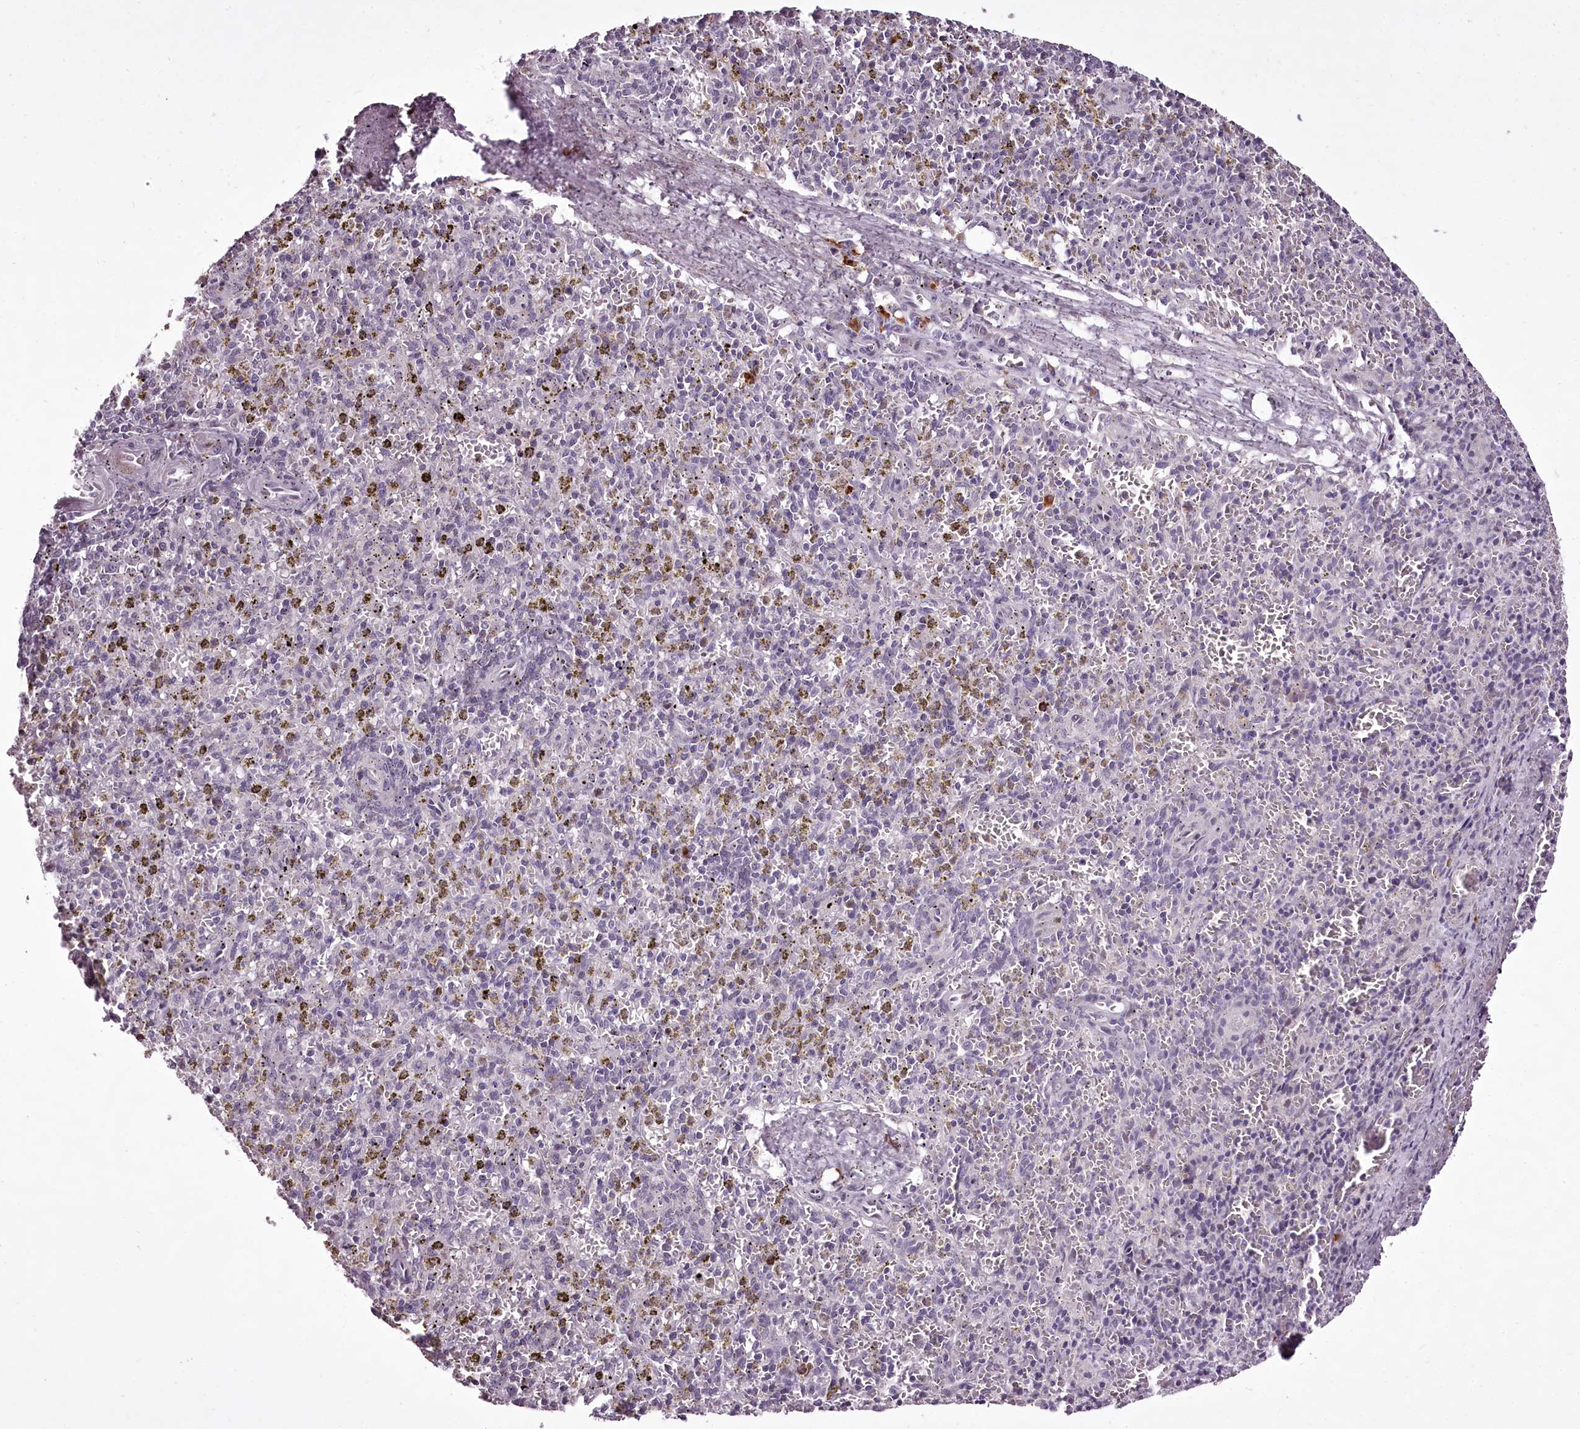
{"staining": {"intensity": "negative", "quantity": "none", "location": "none"}, "tissue": "spleen", "cell_type": "Cells in red pulp", "image_type": "normal", "snomed": [{"axis": "morphology", "description": "Normal tissue, NOS"}, {"axis": "topography", "description": "Spleen"}], "caption": "This is a micrograph of immunohistochemistry staining of unremarkable spleen, which shows no staining in cells in red pulp.", "gene": "C1orf56", "patient": {"sex": "male", "age": 72}}